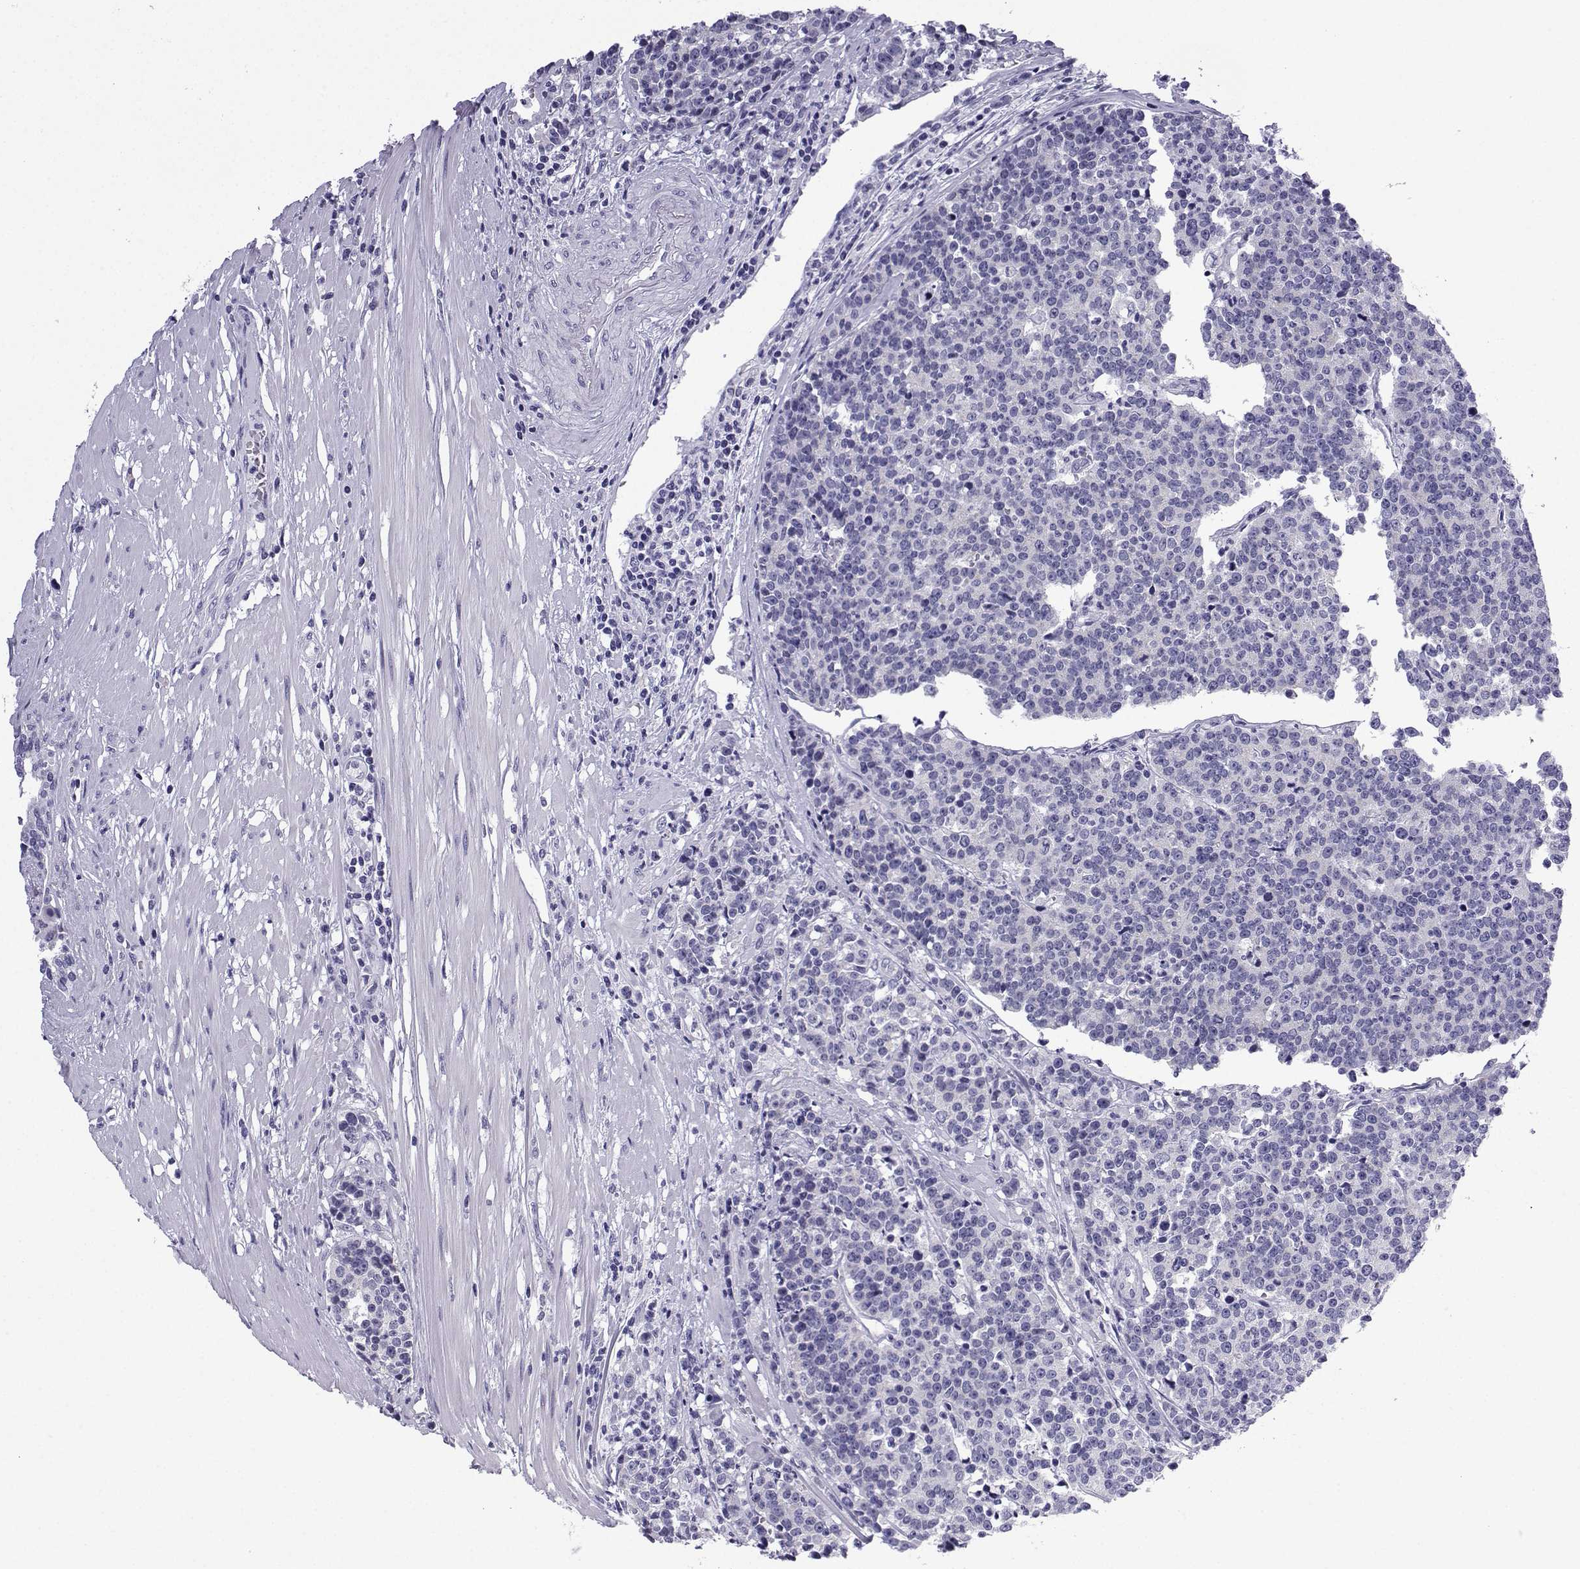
{"staining": {"intensity": "negative", "quantity": "none", "location": "none"}, "tissue": "prostate cancer", "cell_type": "Tumor cells", "image_type": "cancer", "snomed": [{"axis": "morphology", "description": "Adenocarcinoma, NOS"}, {"axis": "topography", "description": "Prostate"}], "caption": "Immunohistochemistry micrograph of adenocarcinoma (prostate) stained for a protein (brown), which exhibits no expression in tumor cells. Nuclei are stained in blue.", "gene": "ACRBP", "patient": {"sex": "male", "age": 67}}